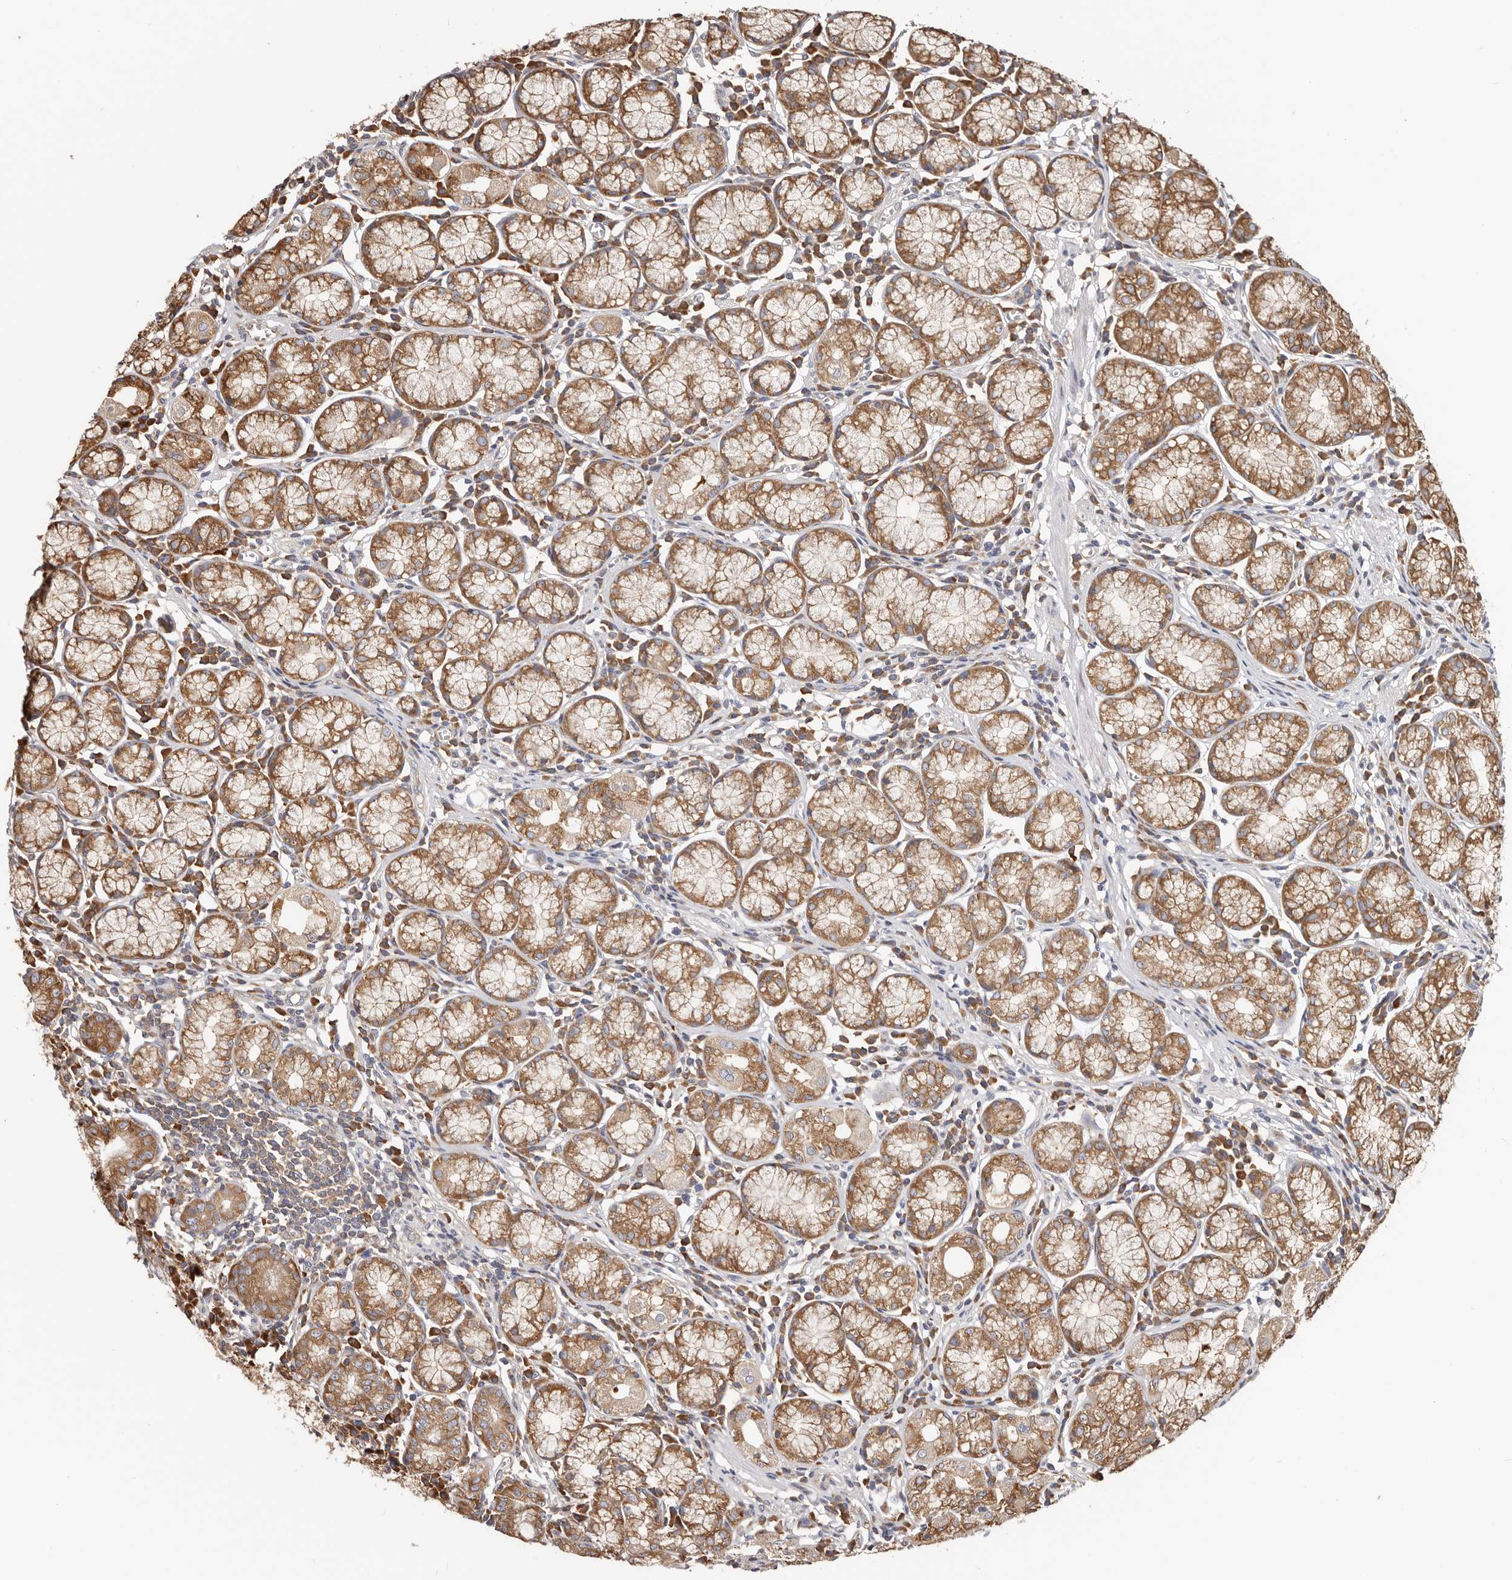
{"staining": {"intensity": "strong", "quantity": ">75%", "location": "cytoplasmic/membranous"}, "tissue": "stomach", "cell_type": "Glandular cells", "image_type": "normal", "snomed": [{"axis": "morphology", "description": "Normal tissue, NOS"}, {"axis": "topography", "description": "Stomach"}], "caption": "Strong cytoplasmic/membranous staining is present in approximately >75% of glandular cells in normal stomach. (DAB = brown stain, brightfield microscopy at high magnification).", "gene": "EPRS1", "patient": {"sex": "male", "age": 55}}